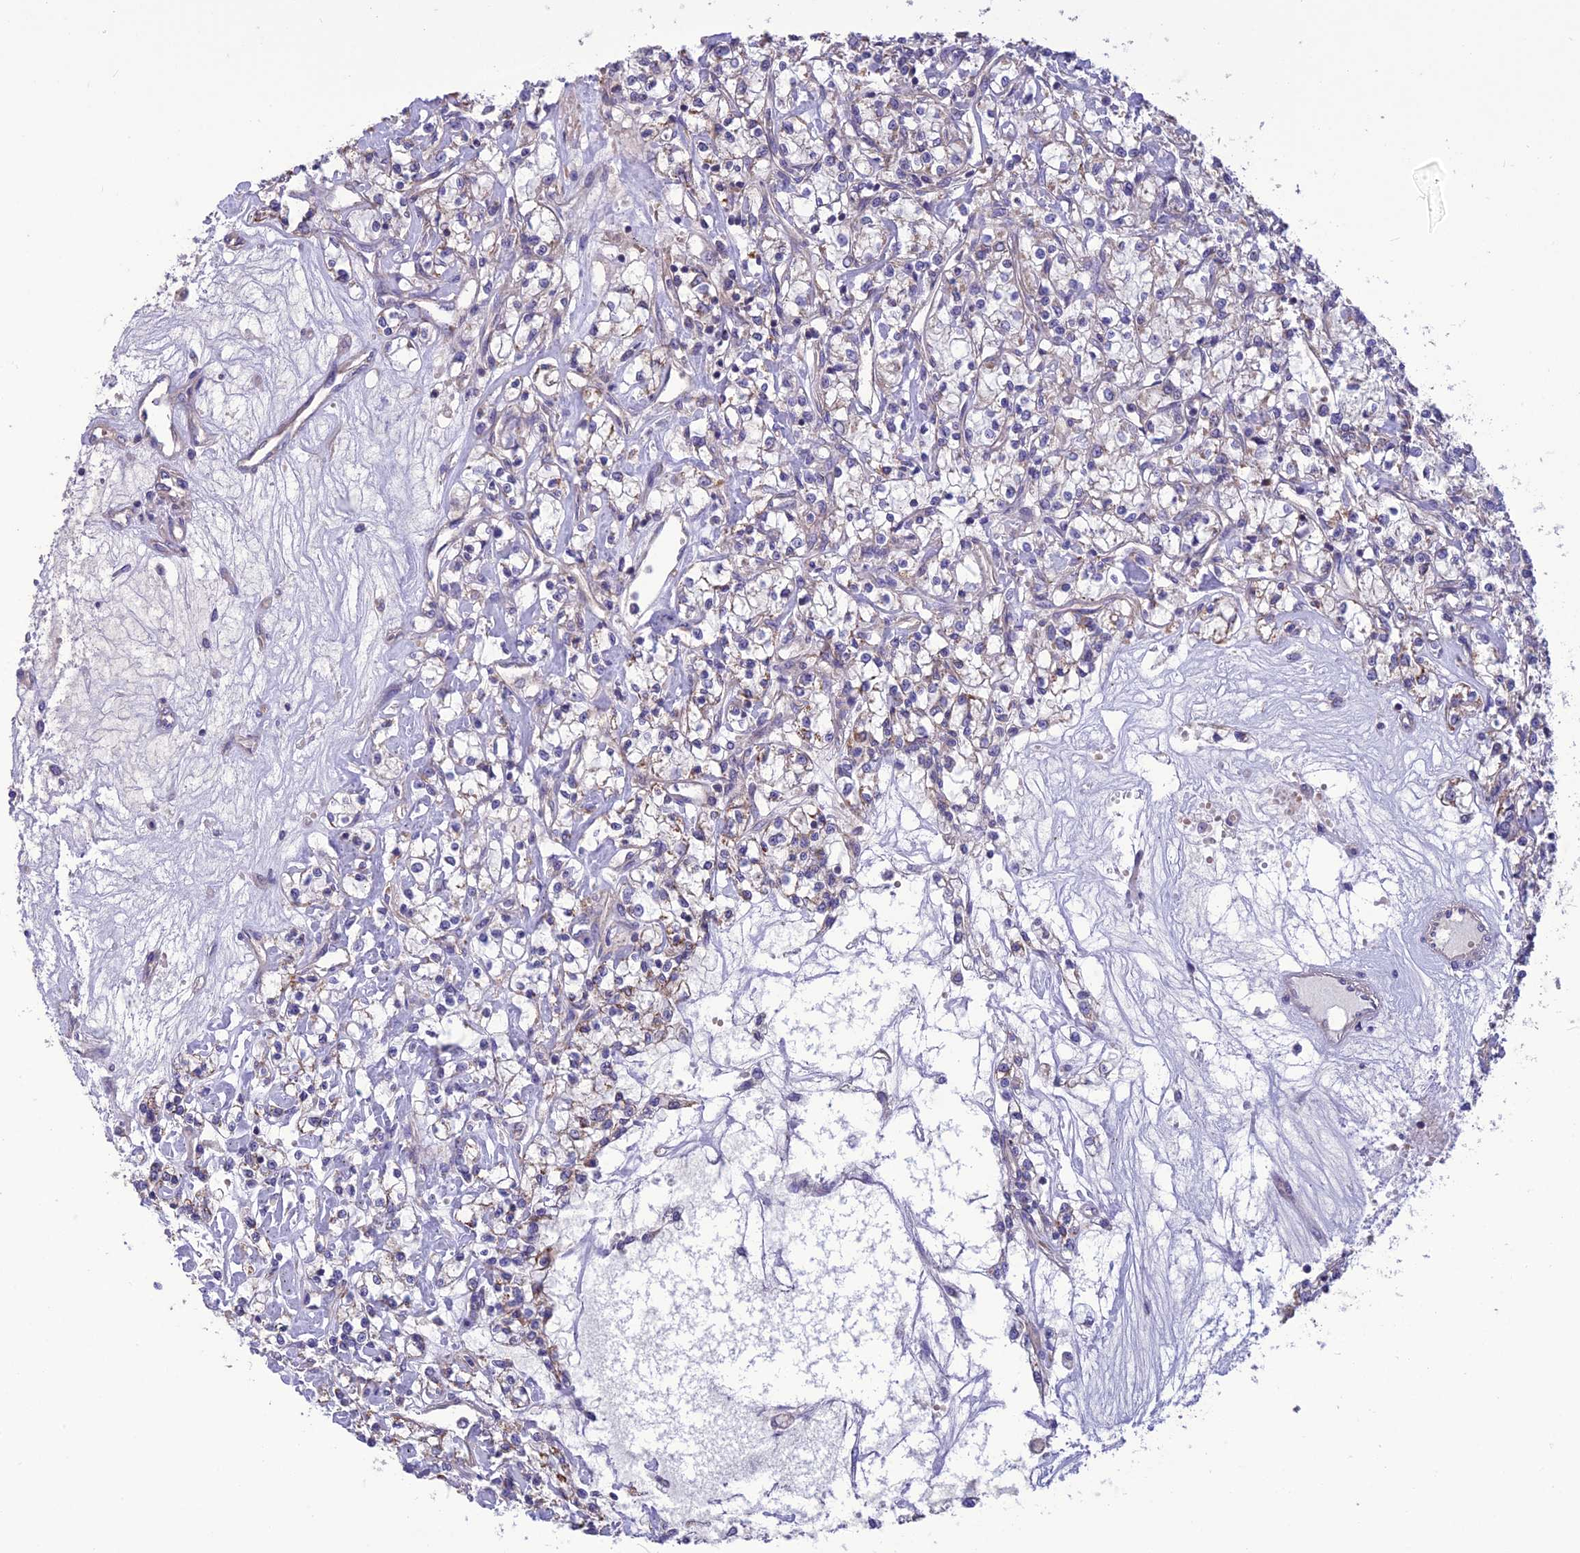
{"staining": {"intensity": "weak", "quantity": "25%-75%", "location": "cytoplasmic/membranous"}, "tissue": "renal cancer", "cell_type": "Tumor cells", "image_type": "cancer", "snomed": [{"axis": "morphology", "description": "Adenocarcinoma, NOS"}, {"axis": "topography", "description": "Kidney"}], "caption": "The micrograph demonstrates immunohistochemical staining of renal cancer. There is weak cytoplasmic/membranous positivity is seen in about 25%-75% of tumor cells. (brown staining indicates protein expression, while blue staining denotes nuclei).", "gene": "PSMF1", "patient": {"sex": "female", "age": 59}}